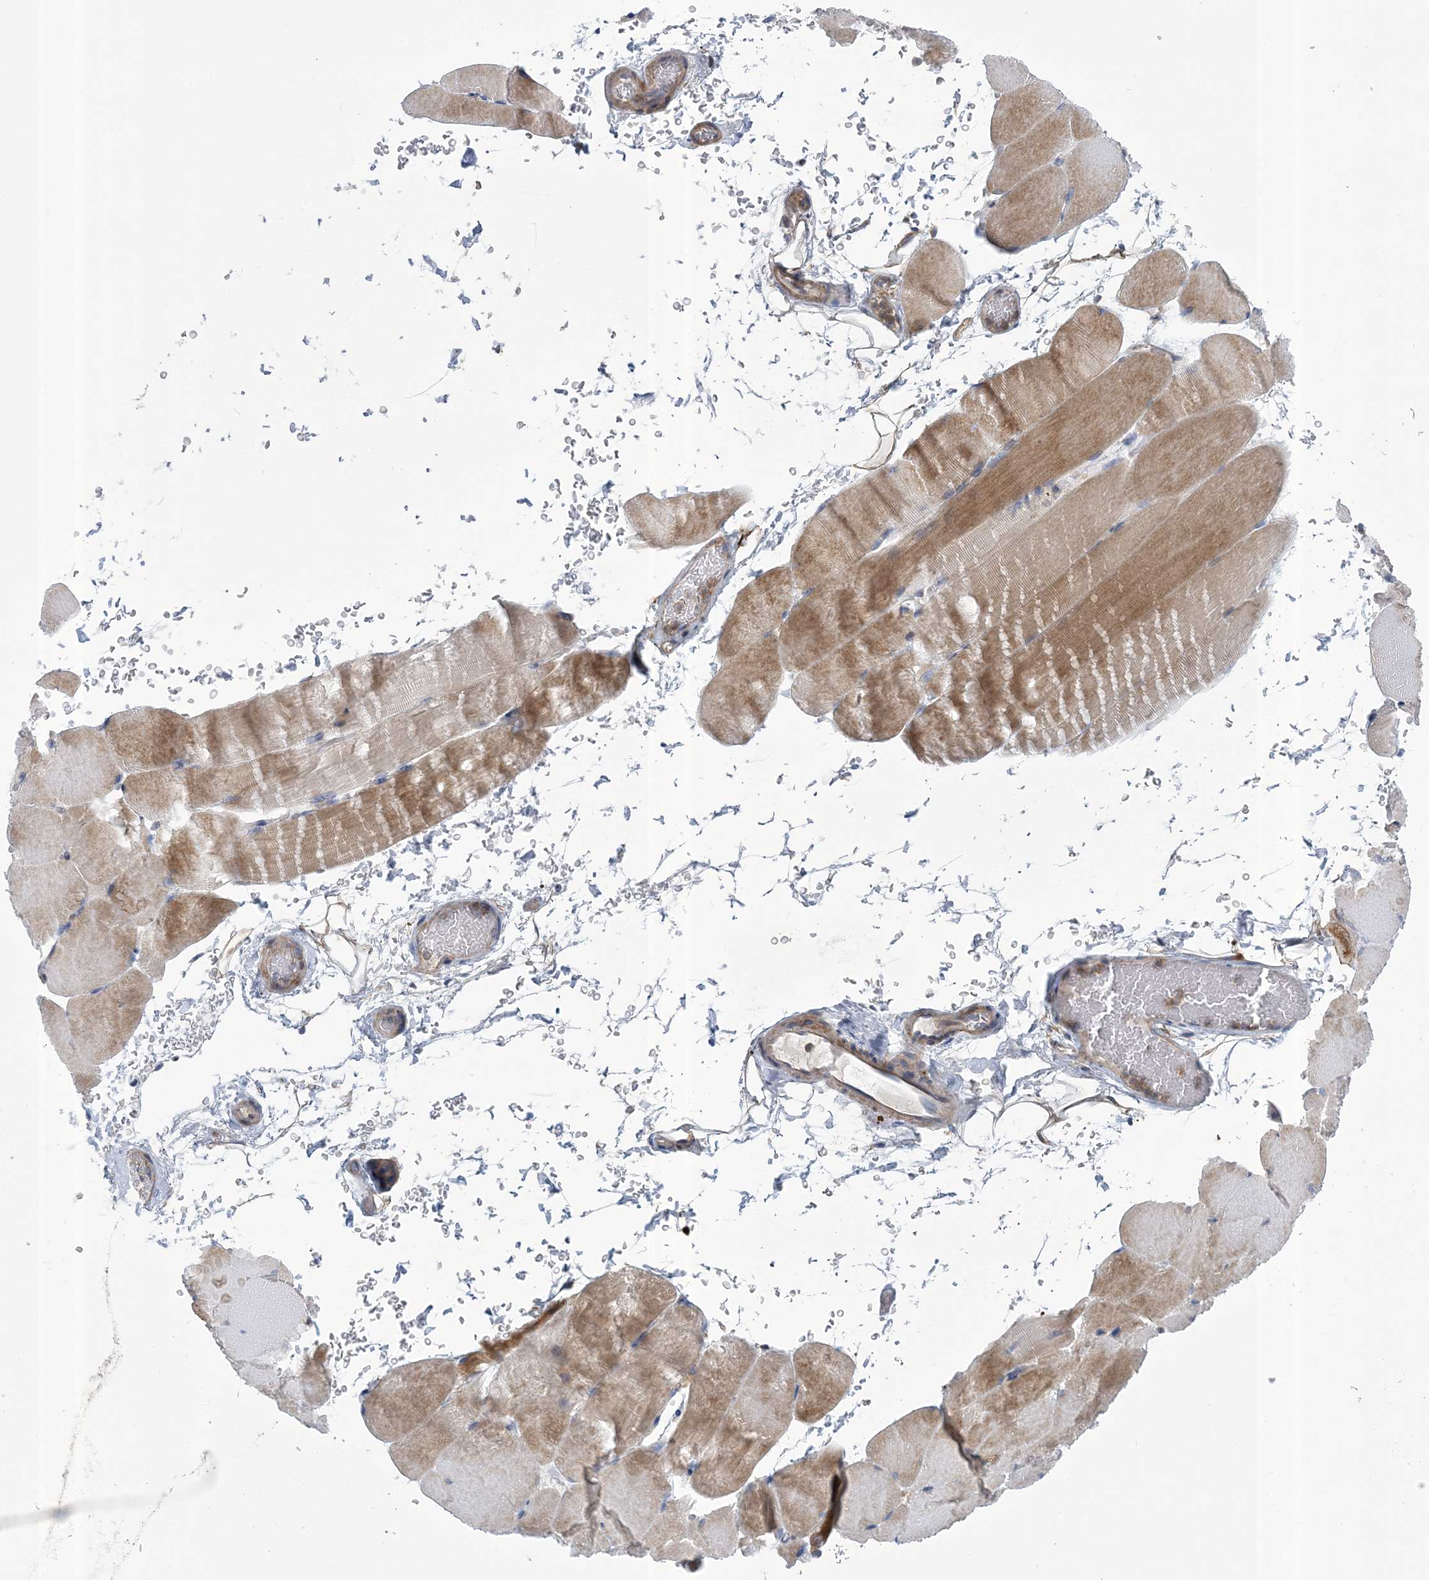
{"staining": {"intensity": "moderate", "quantity": "<25%", "location": "cytoplasmic/membranous"}, "tissue": "skeletal muscle", "cell_type": "Myocytes", "image_type": "normal", "snomed": [{"axis": "morphology", "description": "Normal tissue, NOS"}, {"axis": "topography", "description": "Skeletal muscle"}, {"axis": "topography", "description": "Parathyroid gland"}], "caption": "Protein analysis of benign skeletal muscle exhibits moderate cytoplasmic/membranous staining in about <25% of myocytes.", "gene": "ARSJ", "patient": {"sex": "female", "age": 37}}